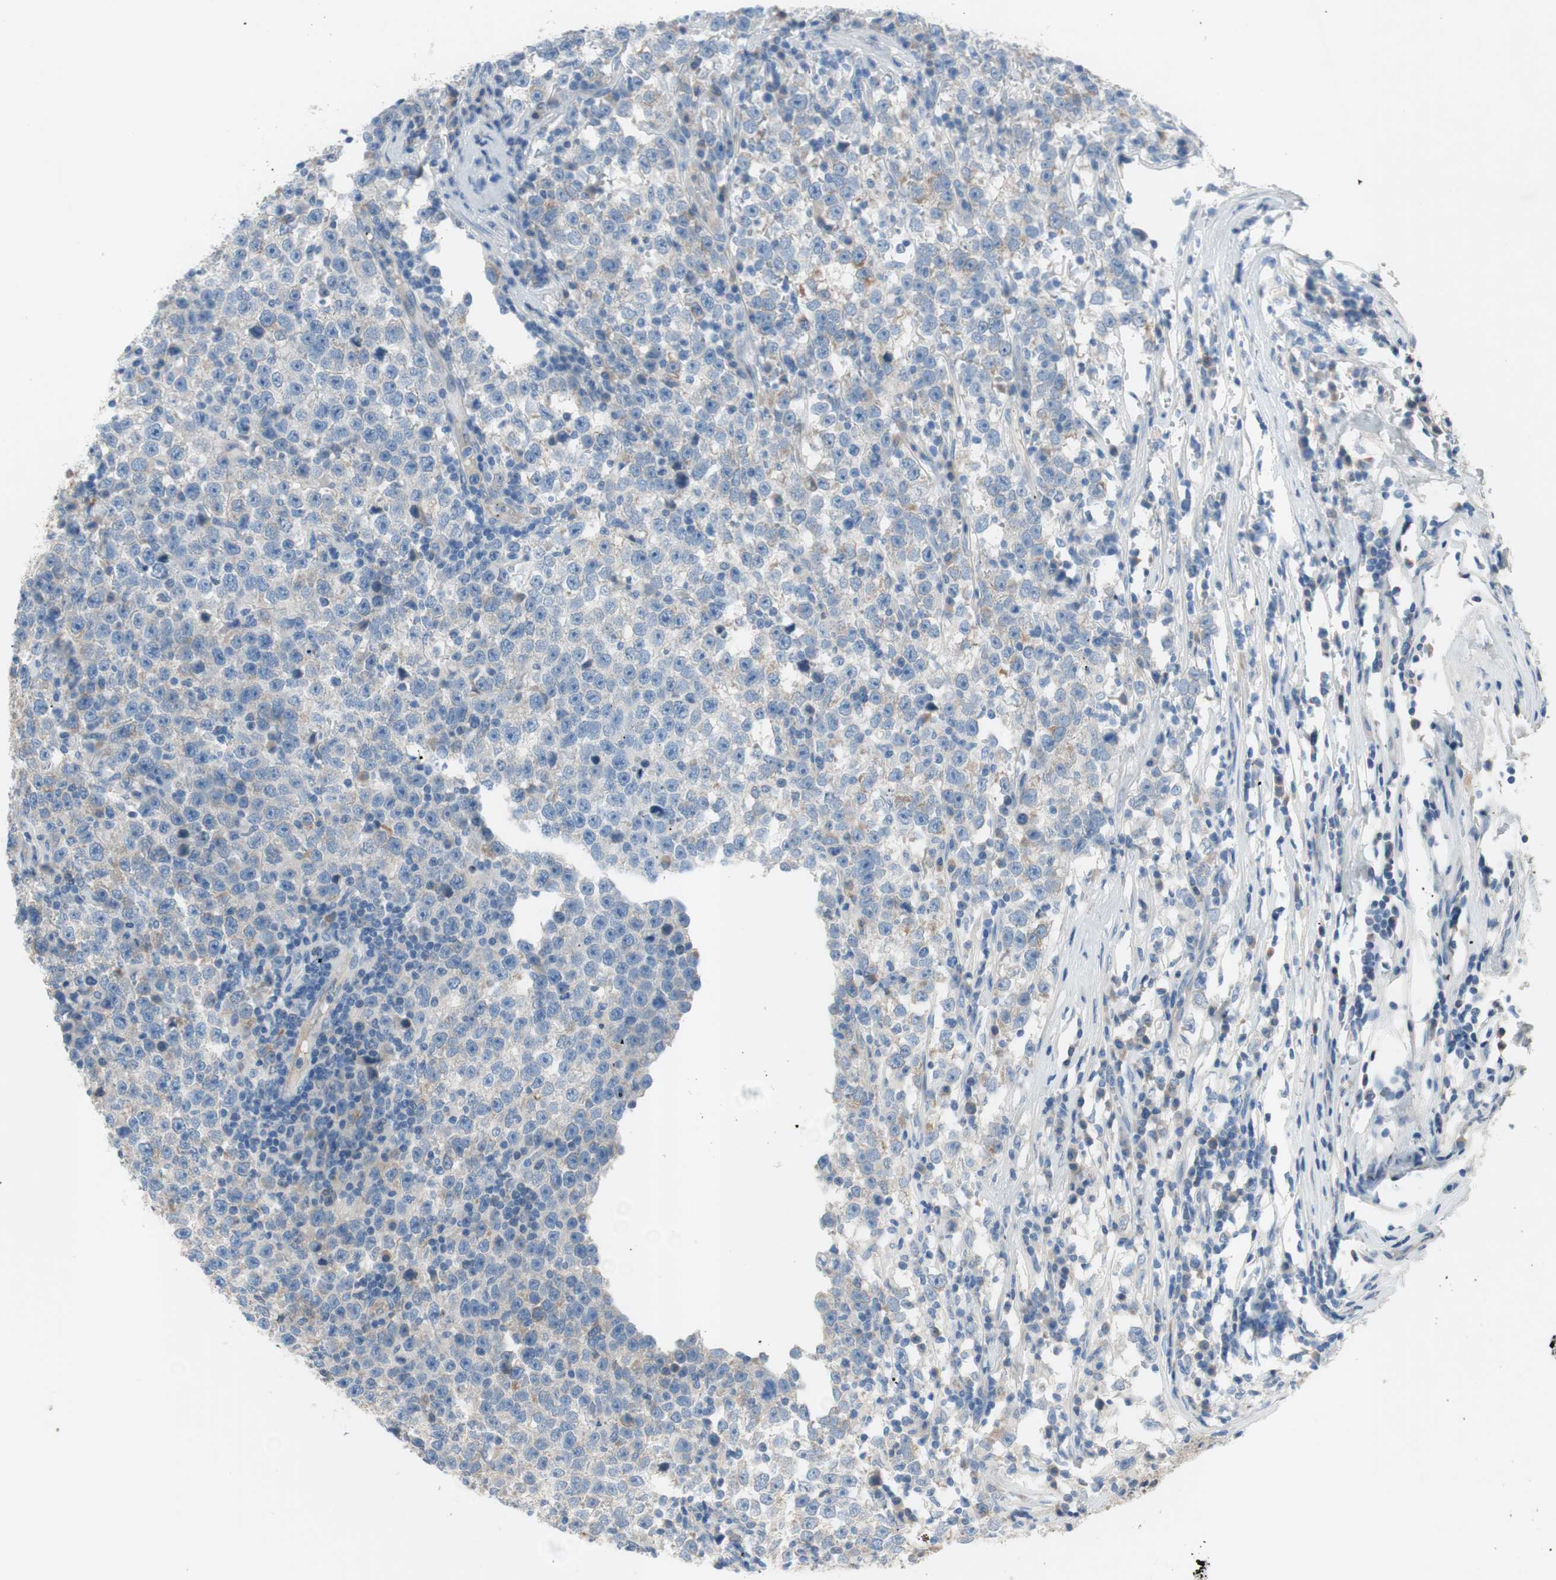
{"staining": {"intensity": "weak", "quantity": "<25%", "location": "cytoplasmic/membranous"}, "tissue": "testis cancer", "cell_type": "Tumor cells", "image_type": "cancer", "snomed": [{"axis": "morphology", "description": "Seminoma, NOS"}, {"axis": "topography", "description": "Testis"}], "caption": "This is a image of immunohistochemistry staining of testis cancer (seminoma), which shows no staining in tumor cells. (Brightfield microscopy of DAB (3,3'-diaminobenzidine) IHC at high magnification).", "gene": "FDFT1", "patient": {"sex": "male", "age": 43}}